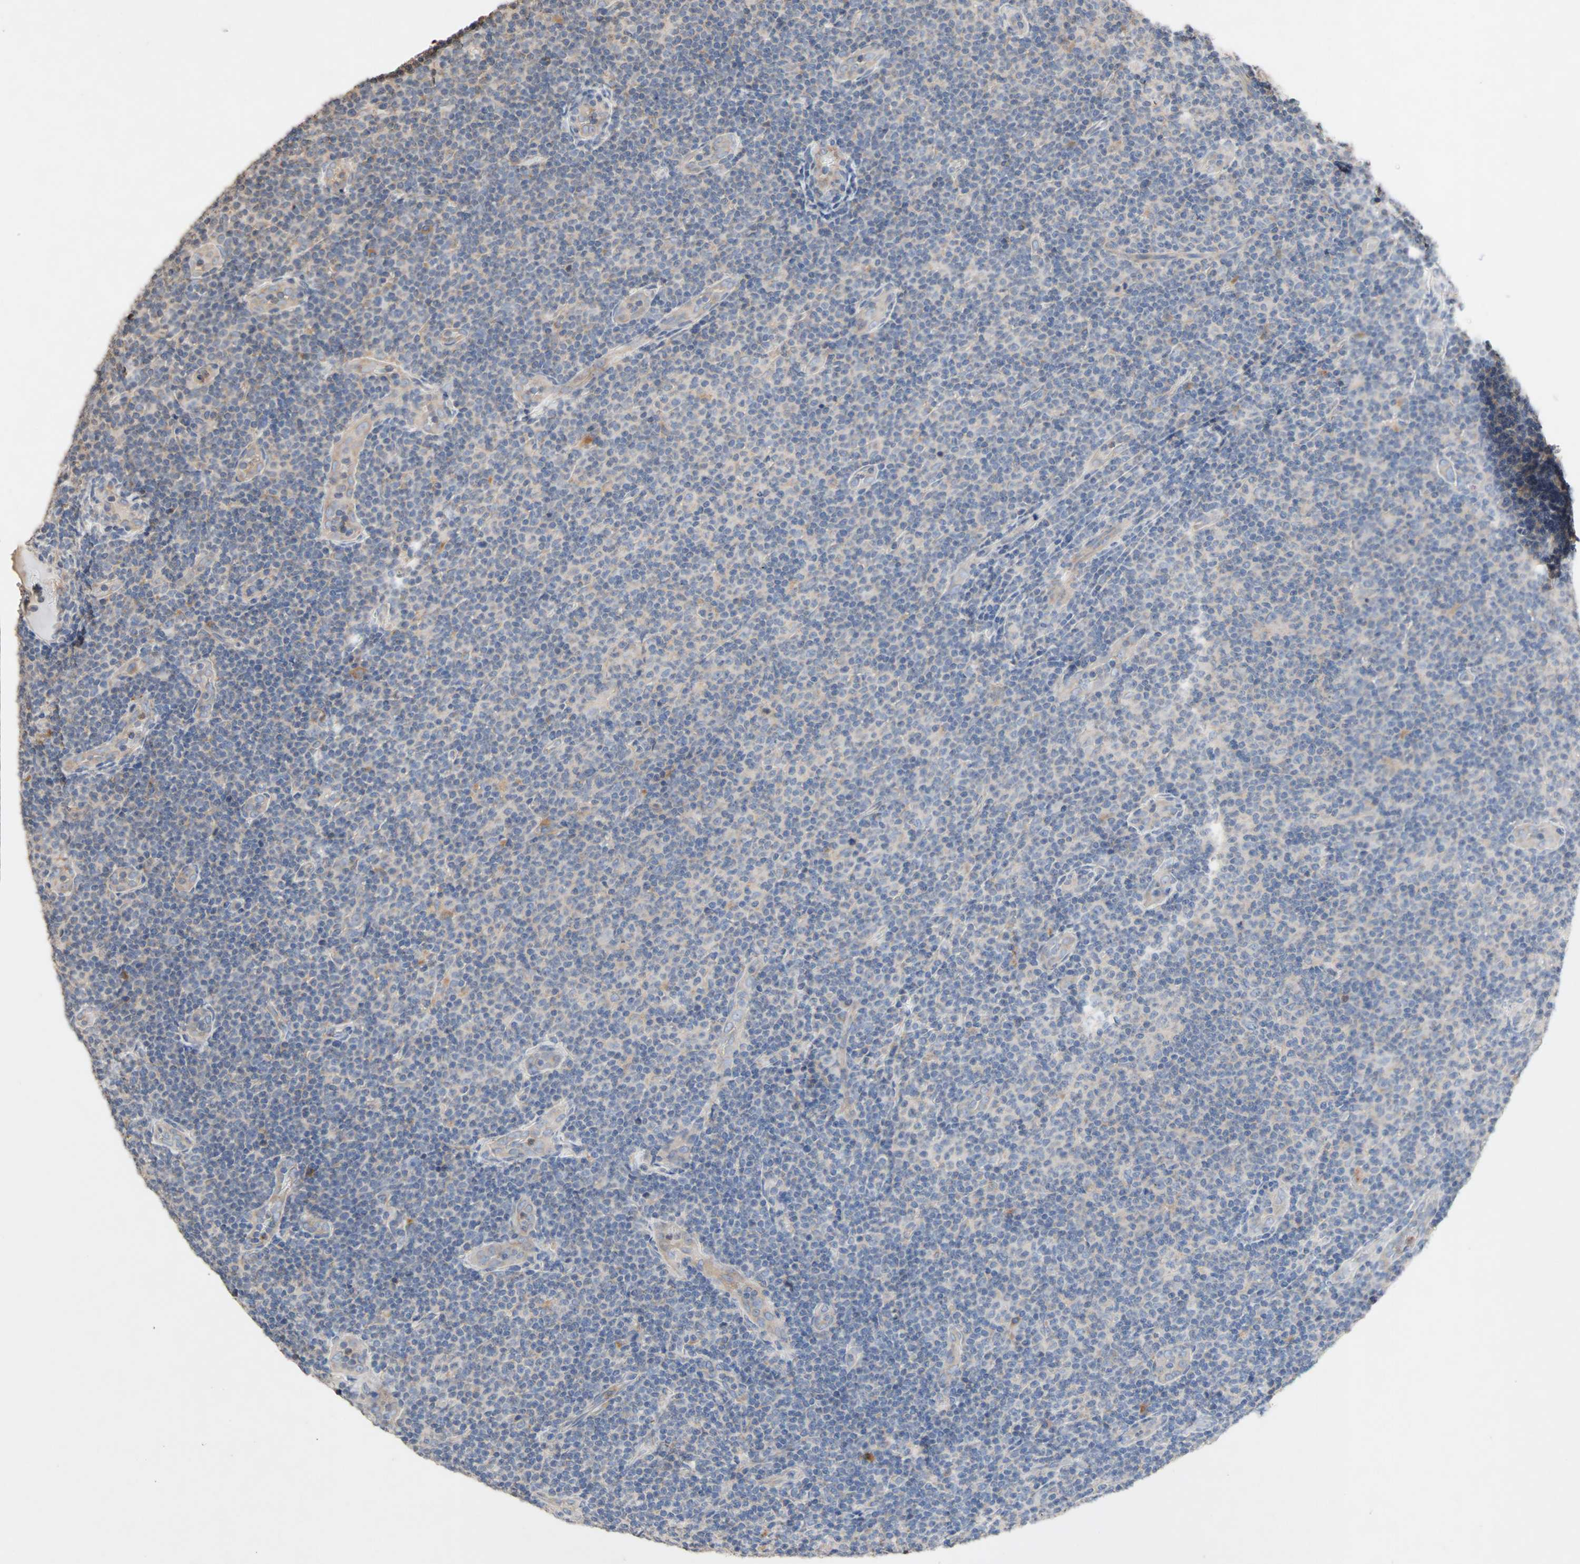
{"staining": {"intensity": "negative", "quantity": "none", "location": "none"}, "tissue": "lymphoma", "cell_type": "Tumor cells", "image_type": "cancer", "snomed": [{"axis": "morphology", "description": "Malignant lymphoma, non-Hodgkin's type, Low grade"}, {"axis": "topography", "description": "Lymph node"}], "caption": "Tumor cells show no significant staining in low-grade malignant lymphoma, non-Hodgkin's type. (Stains: DAB (3,3'-diaminobenzidine) IHC with hematoxylin counter stain, Microscopy: brightfield microscopy at high magnification).", "gene": "NECTIN3", "patient": {"sex": "male", "age": 83}}